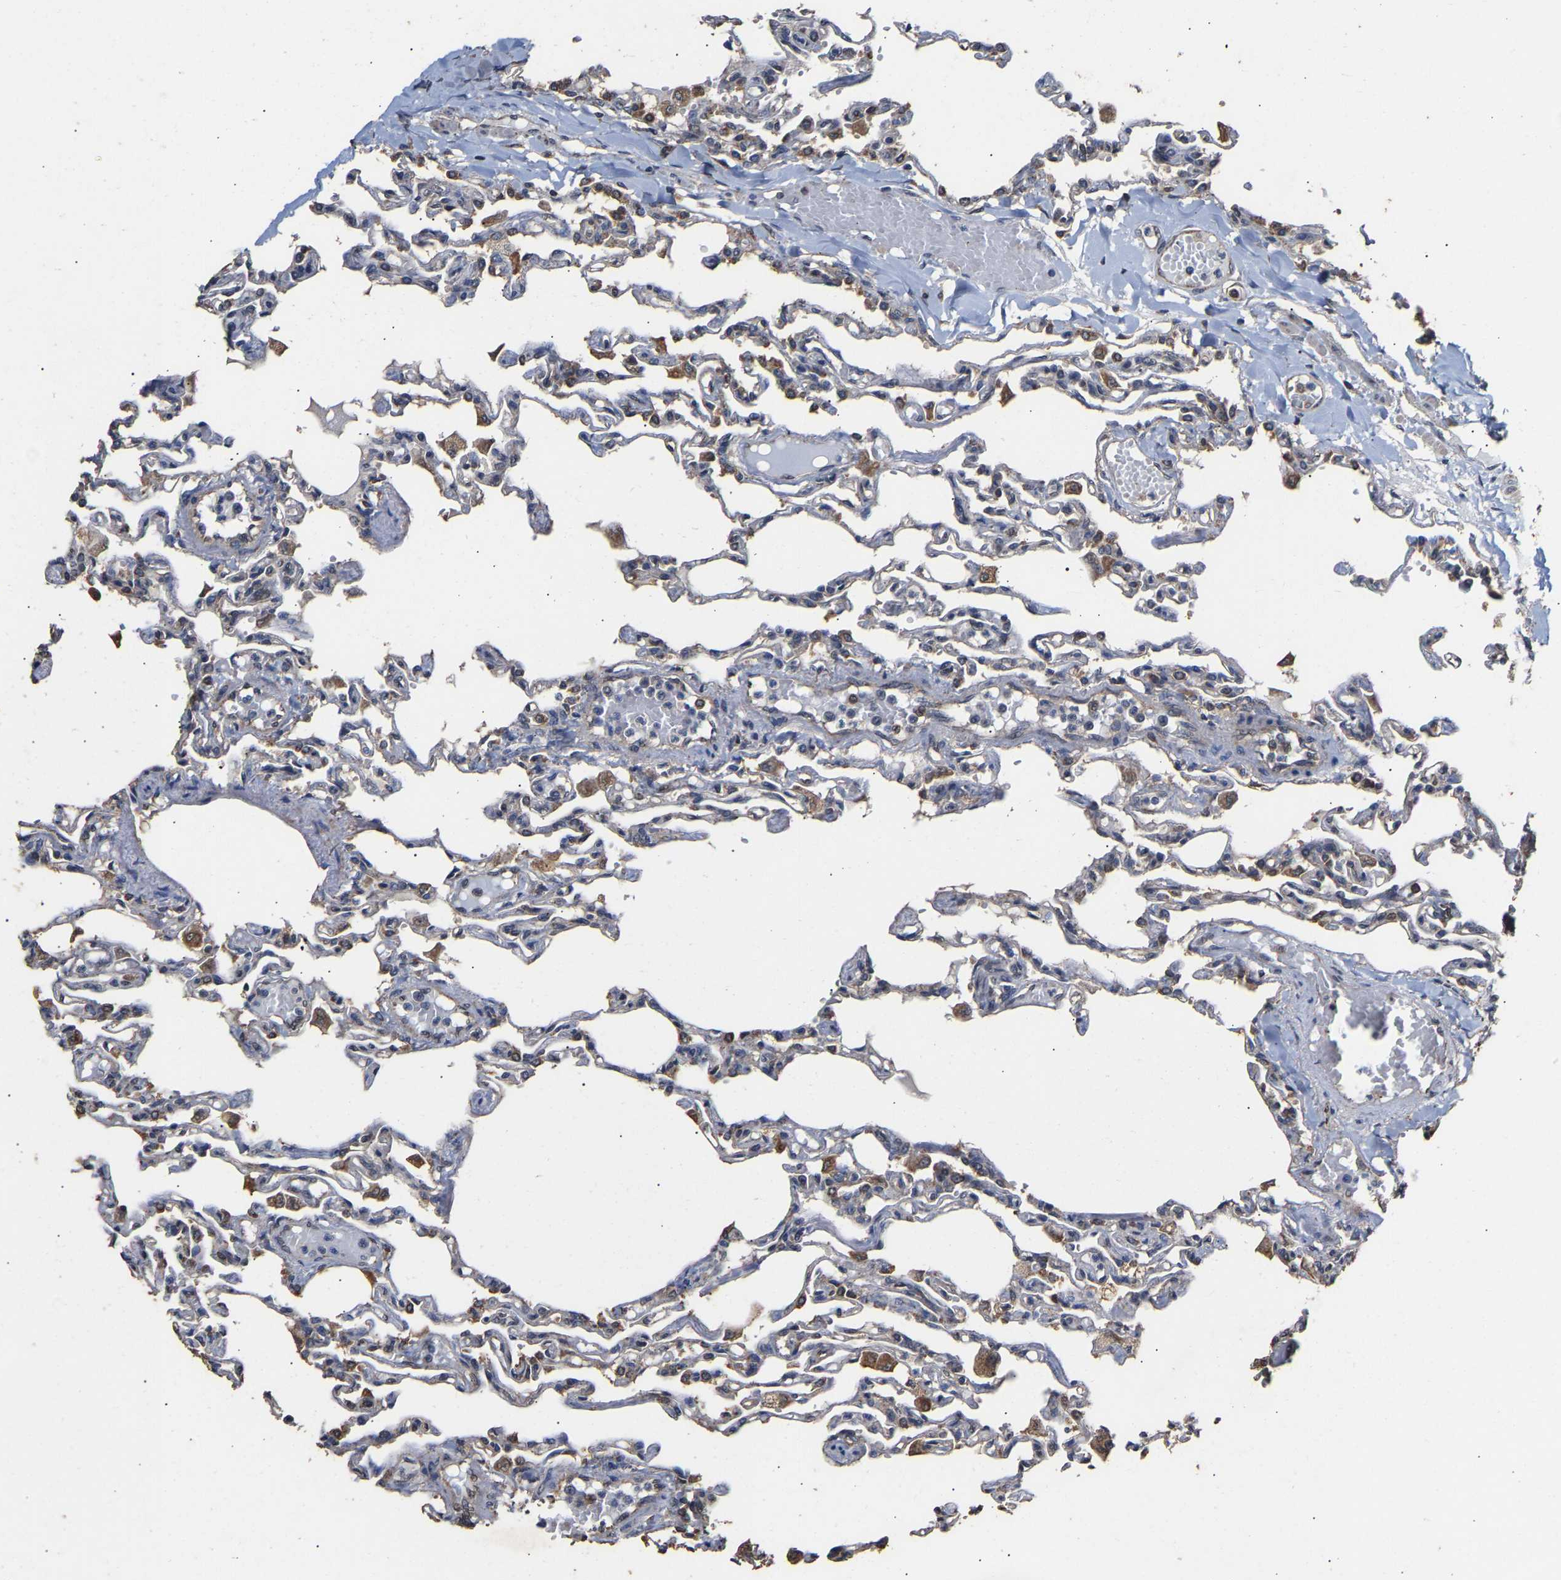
{"staining": {"intensity": "moderate", "quantity": "<25%", "location": "cytoplasmic/membranous"}, "tissue": "lung", "cell_type": "Alveolar cells", "image_type": "normal", "snomed": [{"axis": "morphology", "description": "Normal tissue, NOS"}, {"axis": "topography", "description": "Lung"}], "caption": "Protein staining of unremarkable lung reveals moderate cytoplasmic/membranous expression in about <25% of alveolar cells.", "gene": "ZNF26", "patient": {"sex": "male", "age": 21}}